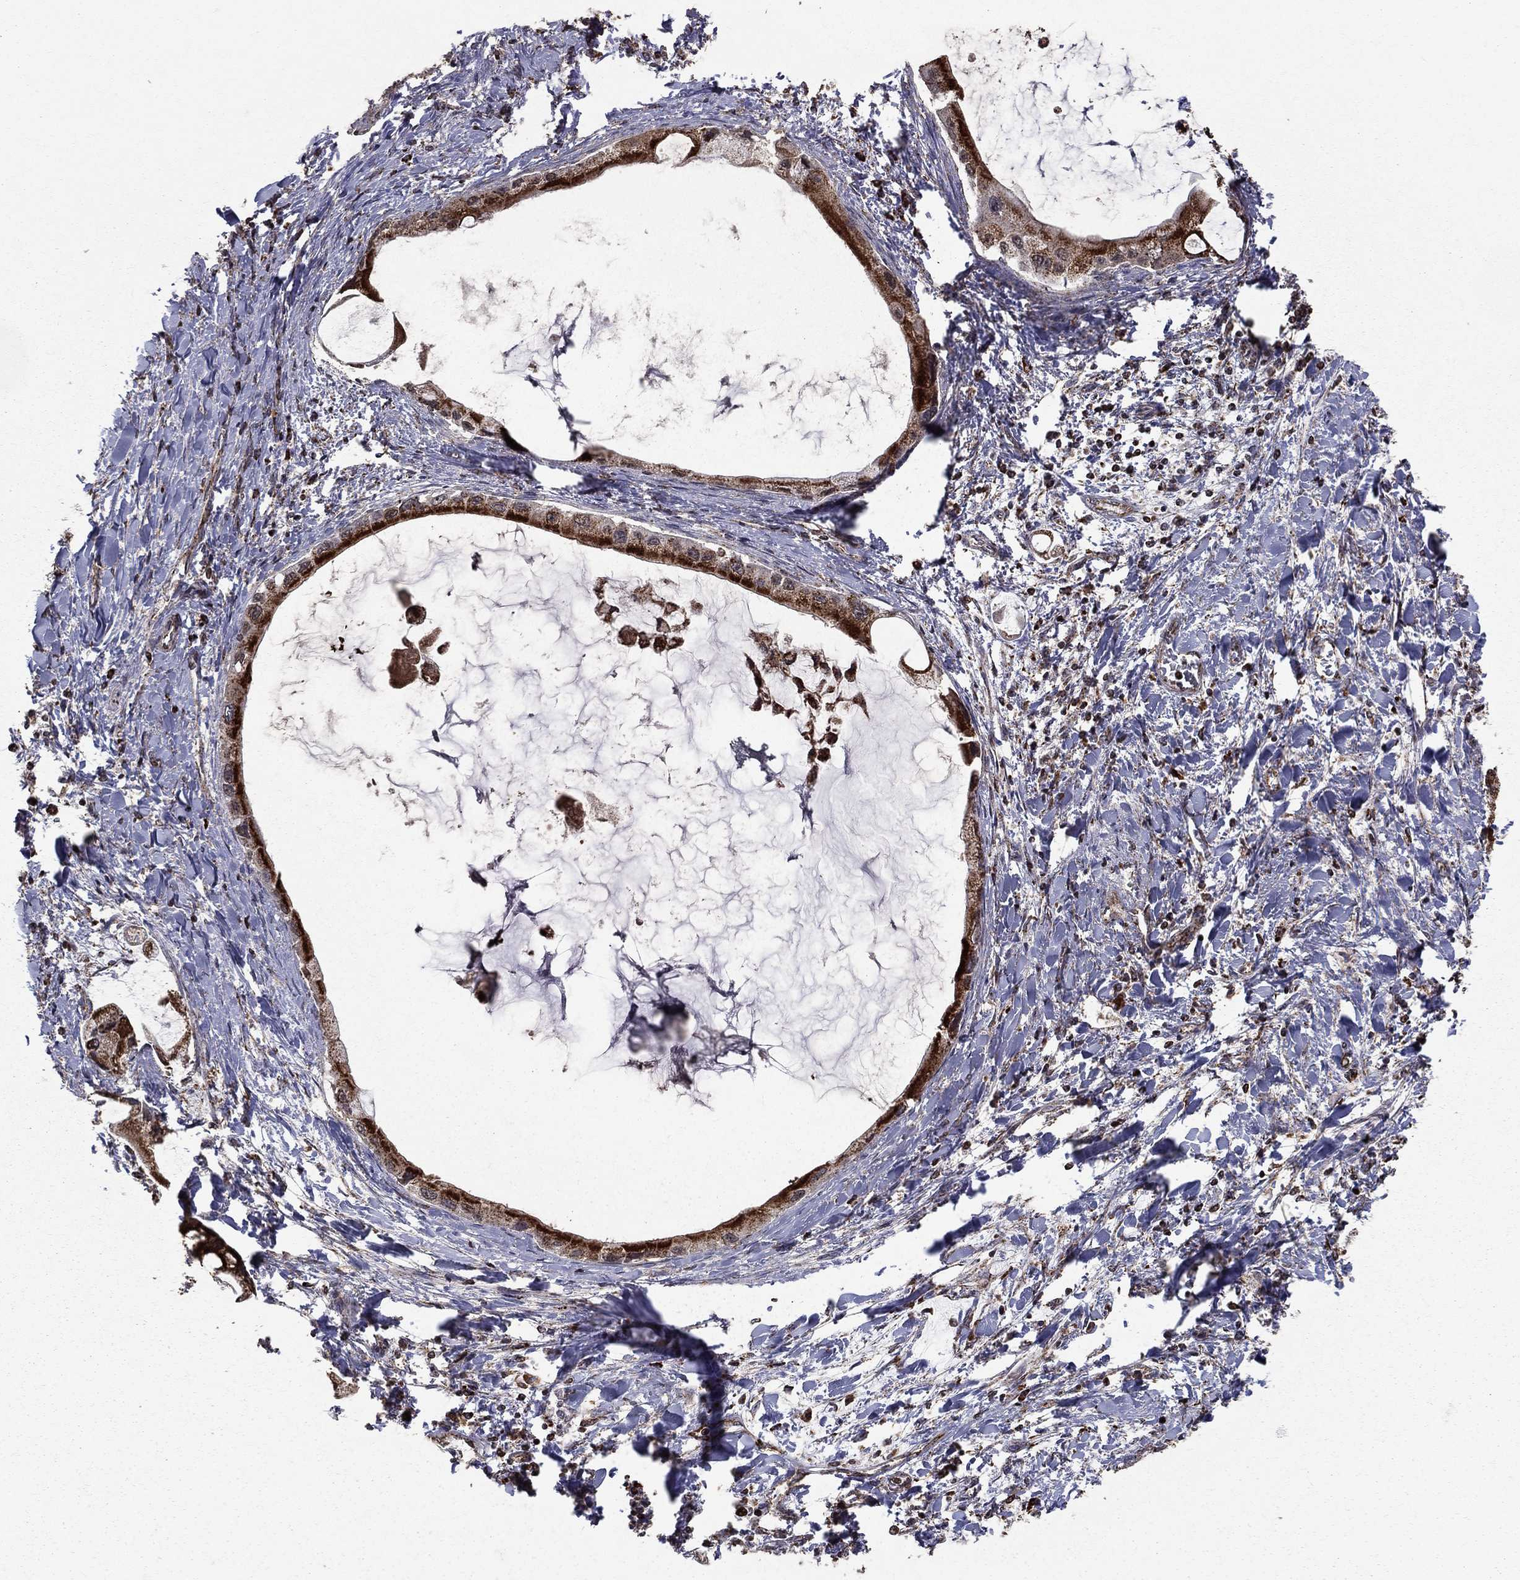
{"staining": {"intensity": "strong", "quantity": ">75%", "location": "cytoplasmic/membranous,nuclear"}, "tissue": "liver cancer", "cell_type": "Tumor cells", "image_type": "cancer", "snomed": [{"axis": "morphology", "description": "Cholangiocarcinoma"}, {"axis": "topography", "description": "Liver"}], "caption": "Brown immunohistochemical staining in human cholangiocarcinoma (liver) displays strong cytoplasmic/membranous and nuclear staining in approximately >75% of tumor cells. The staining was performed using DAB to visualize the protein expression in brown, while the nuclei were stained in blue with hematoxylin (Magnification: 20x).", "gene": "ACOT13", "patient": {"sex": "male", "age": 50}}